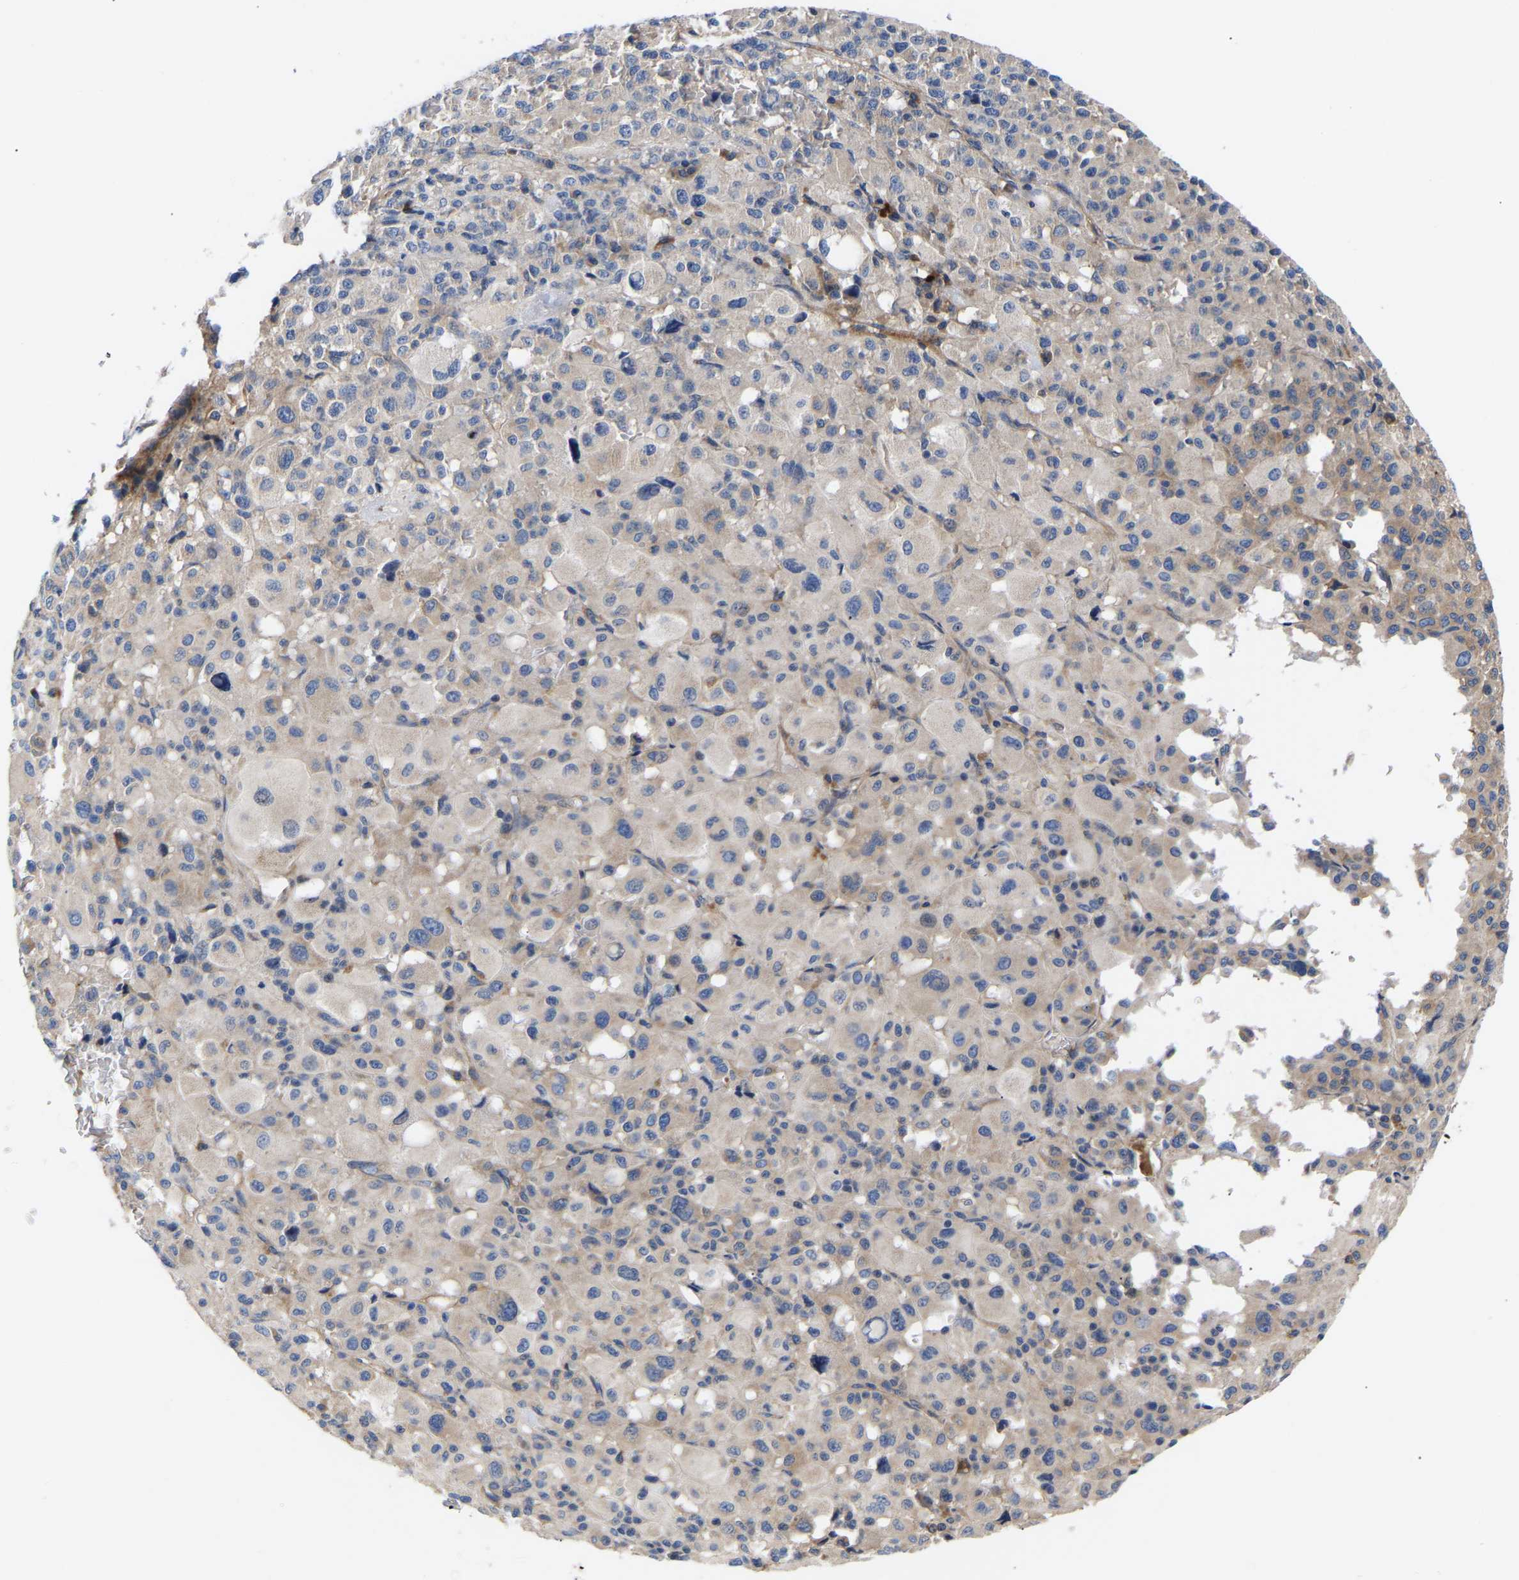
{"staining": {"intensity": "negative", "quantity": "none", "location": "none"}, "tissue": "melanoma", "cell_type": "Tumor cells", "image_type": "cancer", "snomed": [{"axis": "morphology", "description": "Malignant melanoma, Metastatic site"}, {"axis": "topography", "description": "Skin"}], "caption": "Image shows no significant protein positivity in tumor cells of melanoma.", "gene": "AIMP2", "patient": {"sex": "female", "age": 74}}